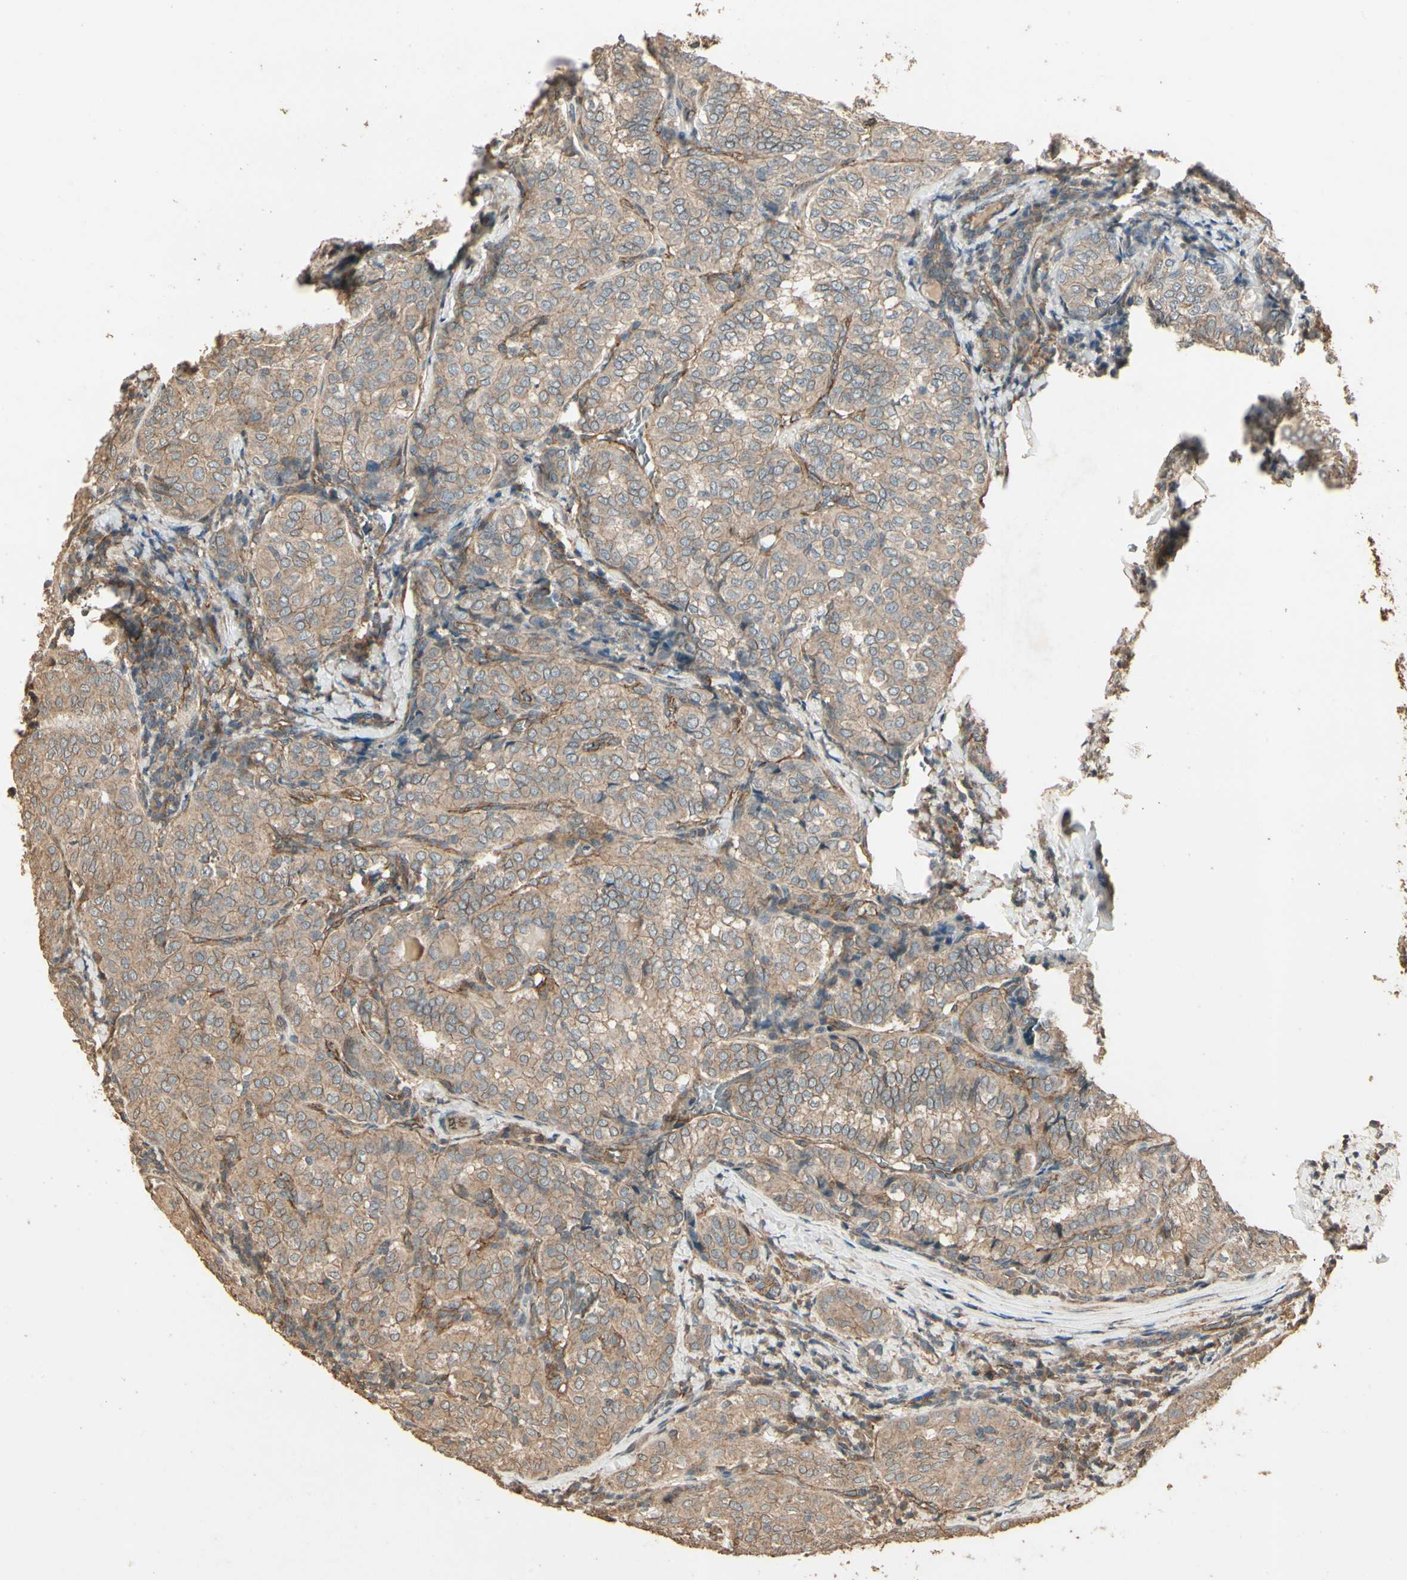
{"staining": {"intensity": "weak", "quantity": ">75%", "location": "cytoplasmic/membranous"}, "tissue": "thyroid cancer", "cell_type": "Tumor cells", "image_type": "cancer", "snomed": [{"axis": "morphology", "description": "Normal tissue, NOS"}, {"axis": "morphology", "description": "Papillary adenocarcinoma, NOS"}, {"axis": "topography", "description": "Thyroid gland"}], "caption": "DAB immunohistochemical staining of thyroid cancer (papillary adenocarcinoma) displays weak cytoplasmic/membranous protein positivity in about >75% of tumor cells.", "gene": "RNF180", "patient": {"sex": "female", "age": 30}}